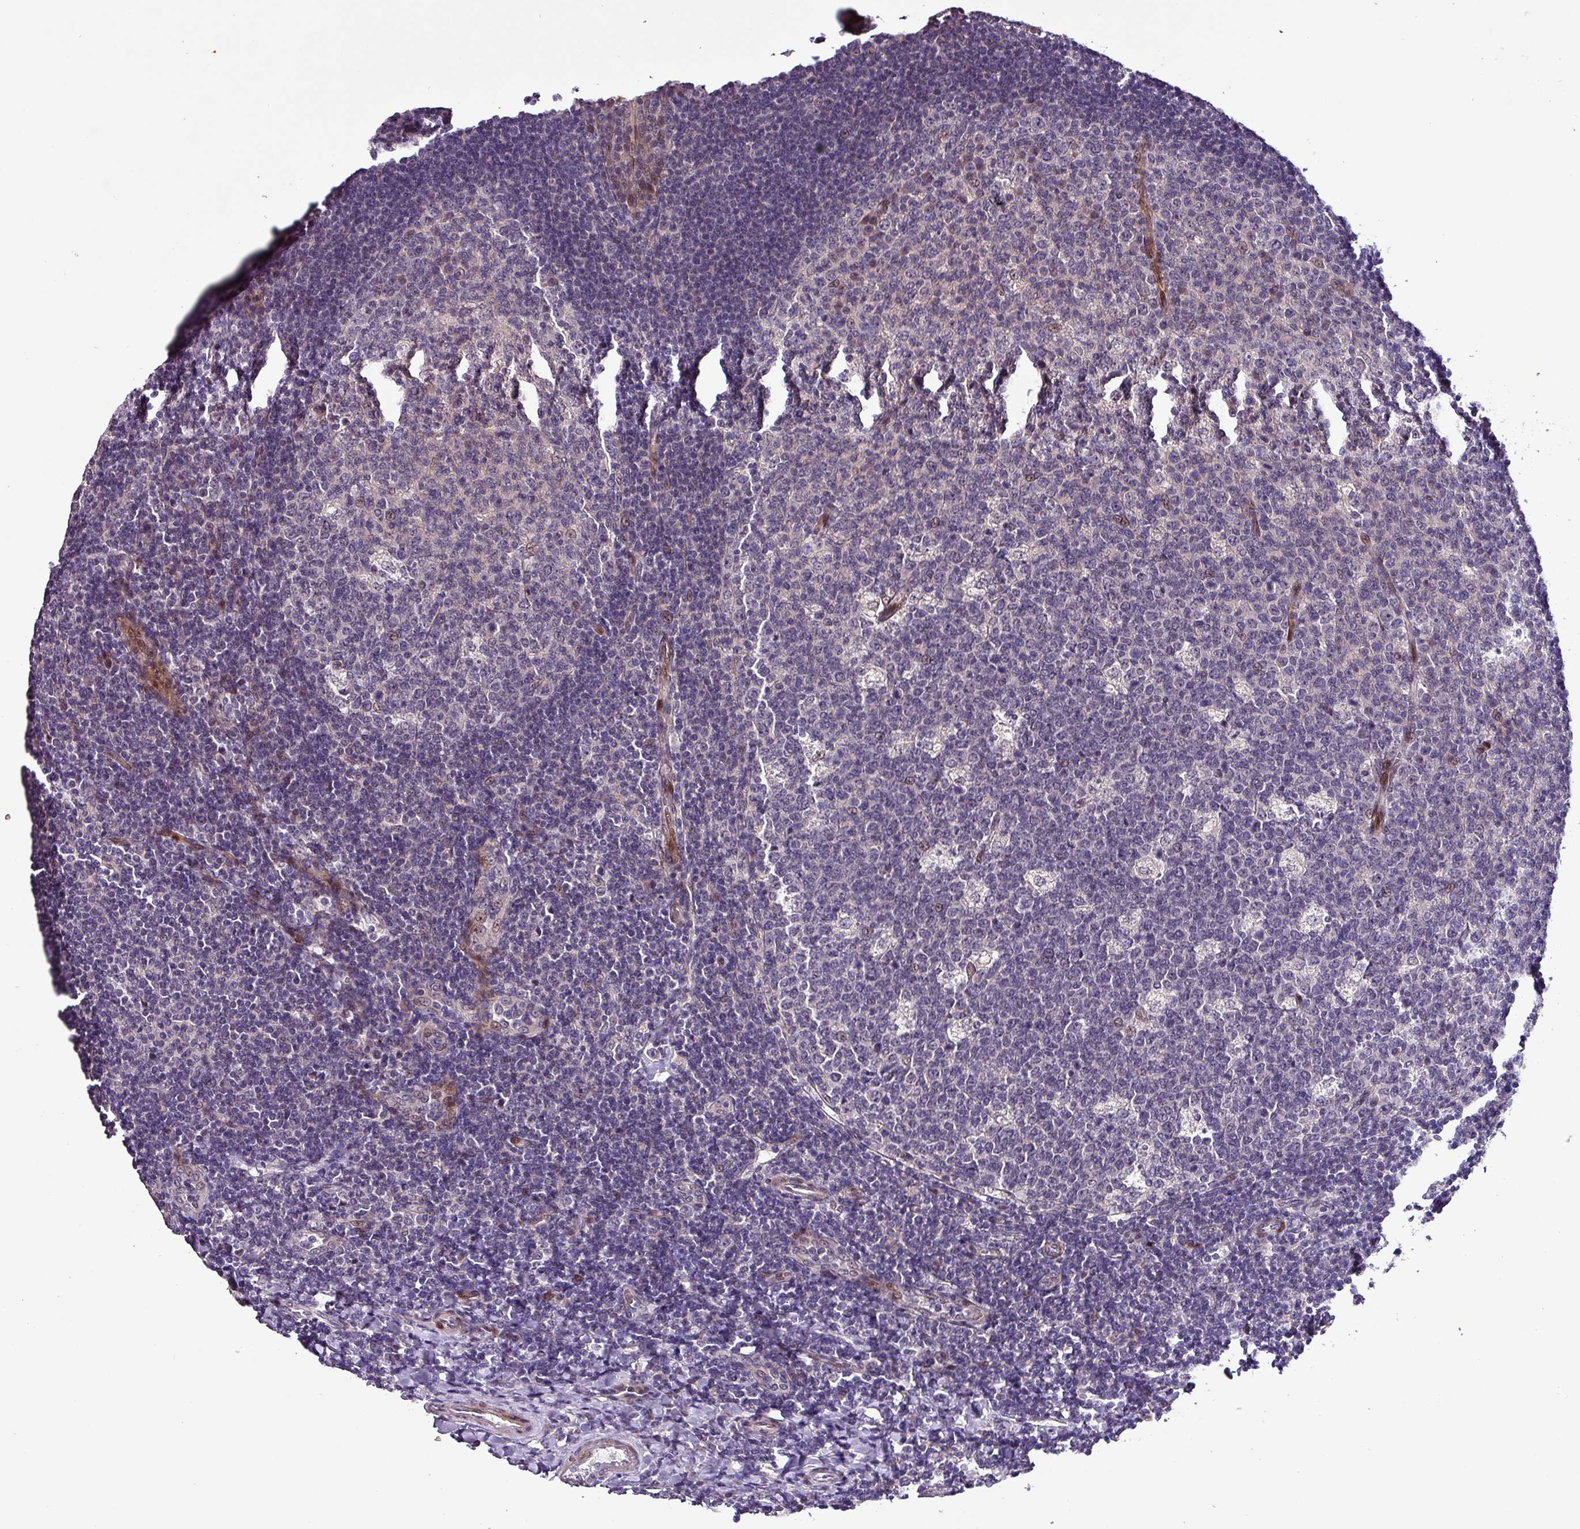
{"staining": {"intensity": "negative", "quantity": "none", "location": "none"}, "tissue": "tonsil", "cell_type": "Germinal center cells", "image_type": "normal", "snomed": [{"axis": "morphology", "description": "Normal tissue, NOS"}, {"axis": "topography", "description": "Tonsil"}], "caption": "The micrograph reveals no staining of germinal center cells in benign tonsil.", "gene": "GRAPL", "patient": {"sex": "male", "age": 17}}